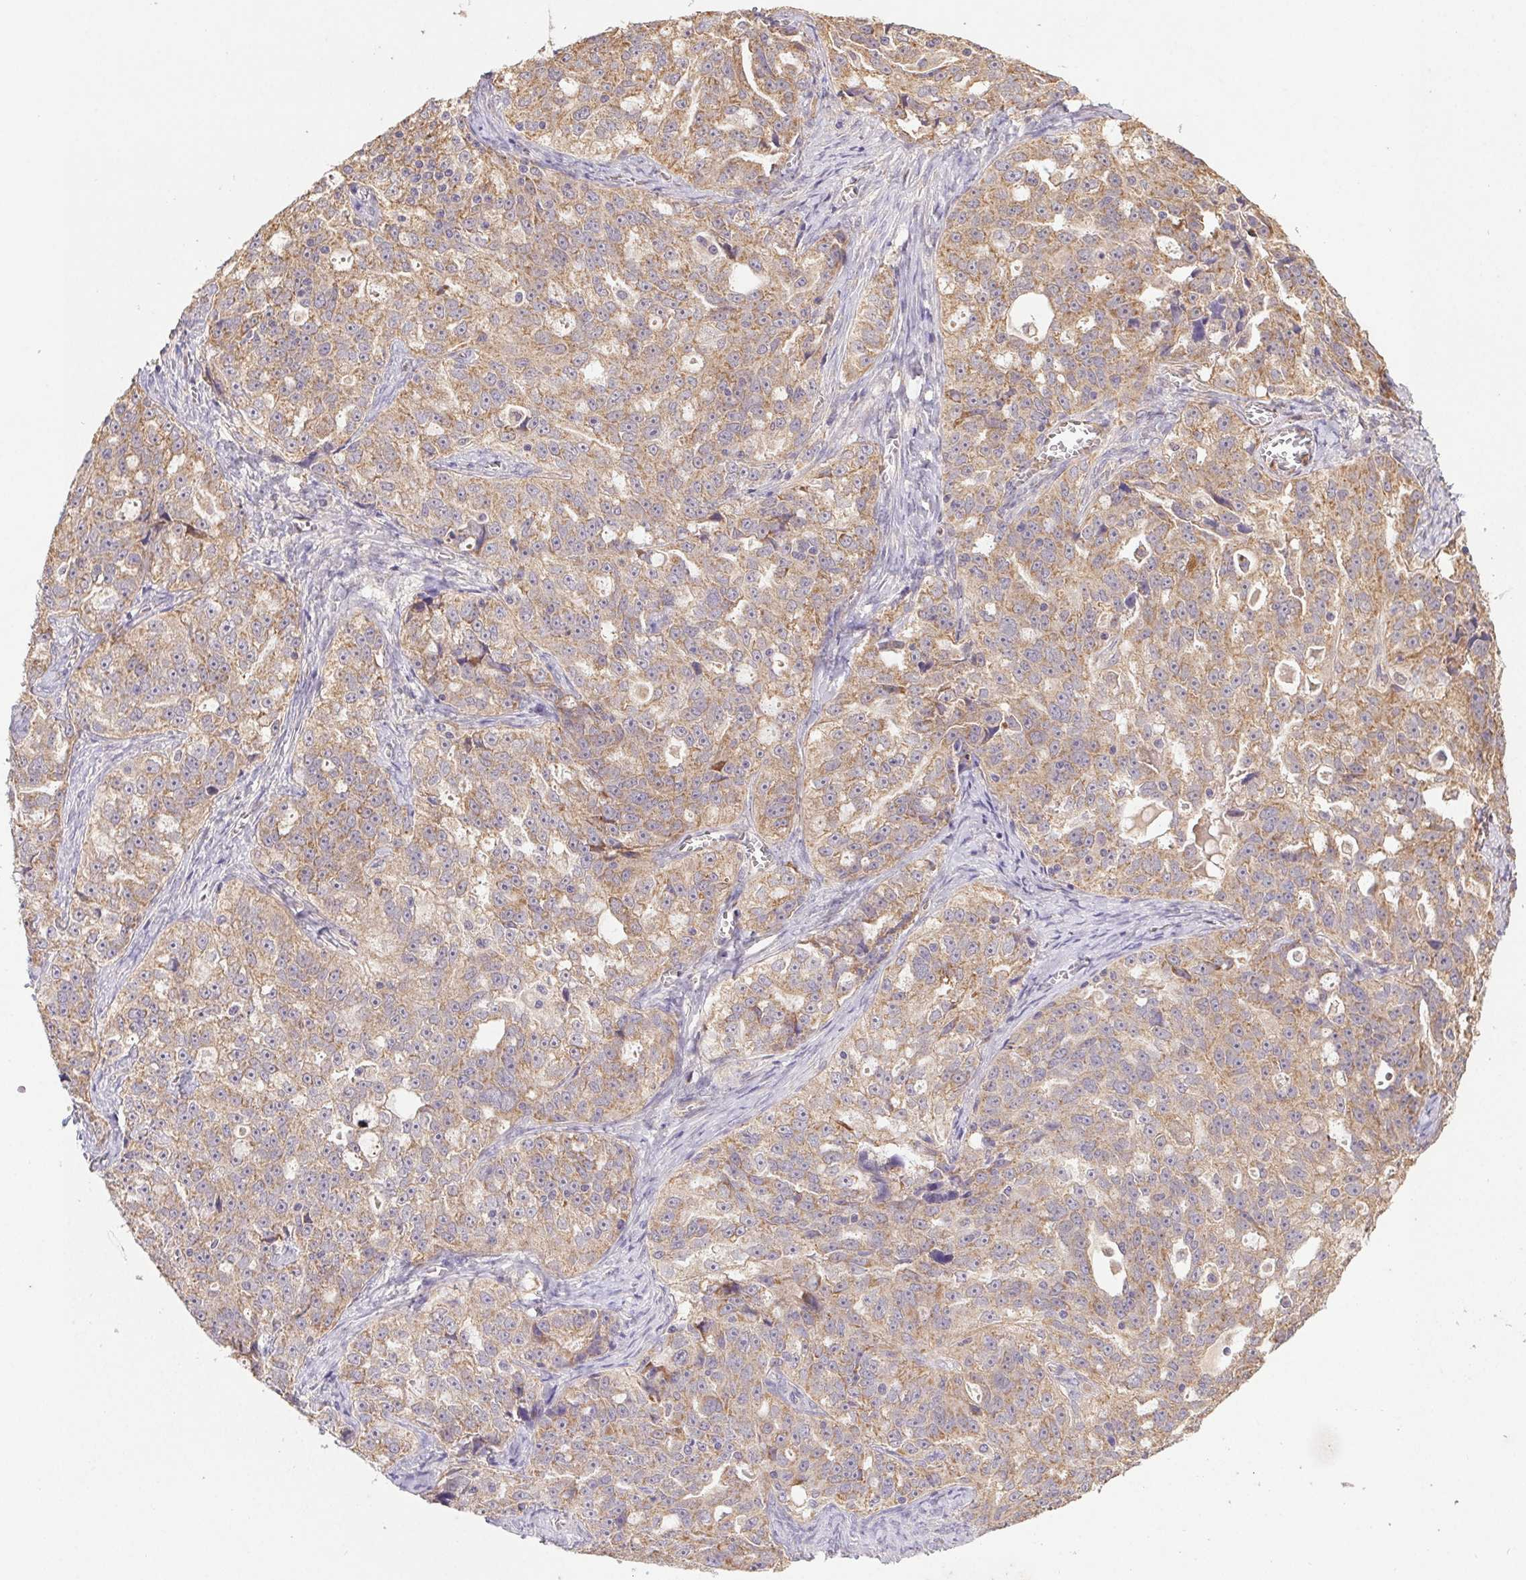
{"staining": {"intensity": "moderate", "quantity": ">75%", "location": "cytoplasmic/membranous"}, "tissue": "ovarian cancer", "cell_type": "Tumor cells", "image_type": "cancer", "snomed": [{"axis": "morphology", "description": "Cystadenocarcinoma, serous, NOS"}, {"axis": "topography", "description": "Ovary"}], "caption": "A brown stain highlights moderate cytoplasmic/membranous positivity of a protein in human serous cystadenocarcinoma (ovarian) tumor cells.", "gene": "RAB11A", "patient": {"sex": "female", "age": 51}}